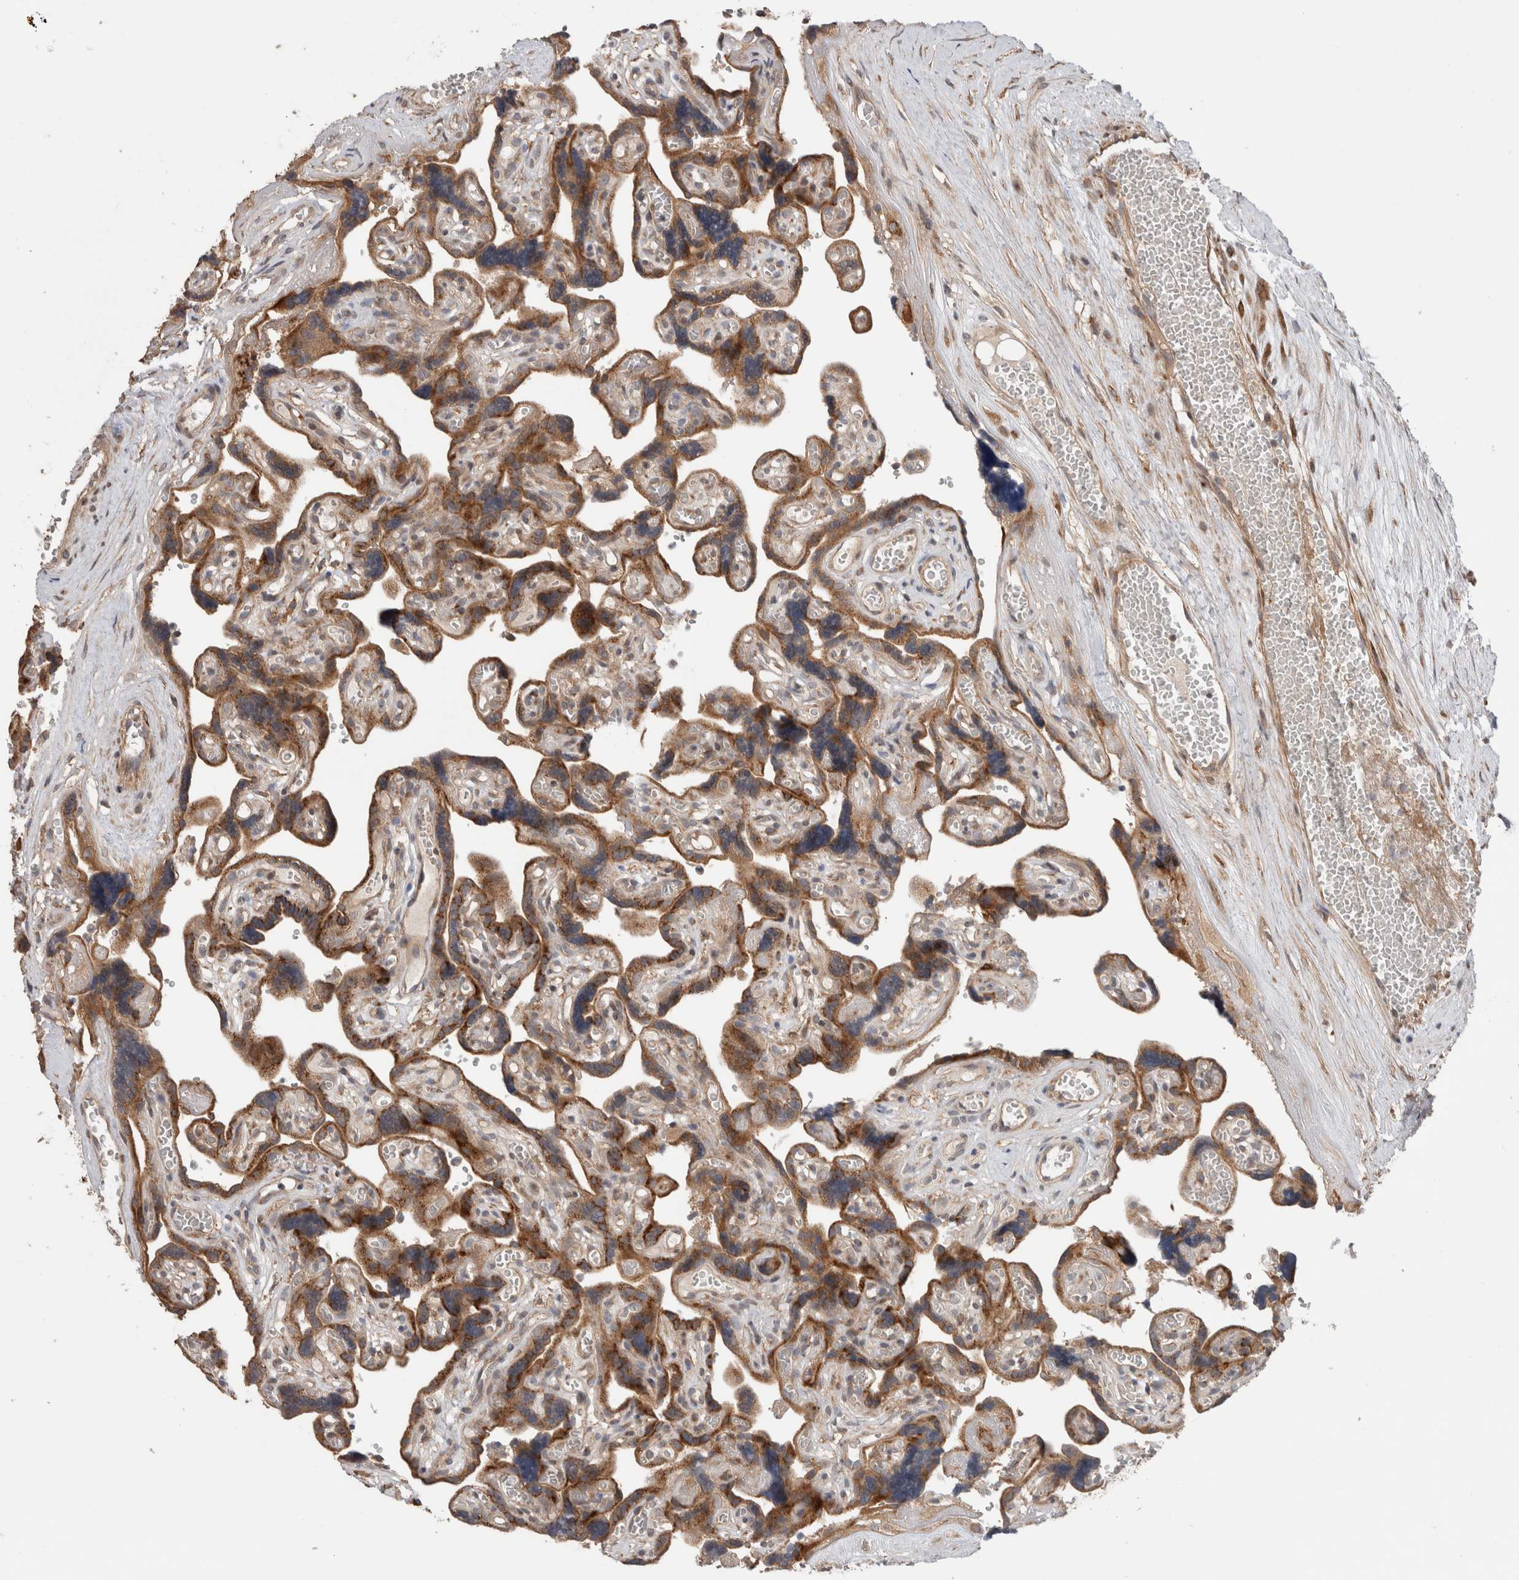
{"staining": {"intensity": "strong", "quantity": ">75%", "location": "cytoplasmic/membranous"}, "tissue": "placenta", "cell_type": "Decidual cells", "image_type": "normal", "snomed": [{"axis": "morphology", "description": "Normal tissue, NOS"}, {"axis": "topography", "description": "Placenta"}], "caption": "High-magnification brightfield microscopy of normal placenta stained with DAB (3,3'-diaminobenzidine) (brown) and counterstained with hematoxylin (blue). decidual cells exhibit strong cytoplasmic/membranous staining is appreciated in approximately>75% of cells.", "gene": "TRIM5", "patient": {"sex": "female", "age": 30}}